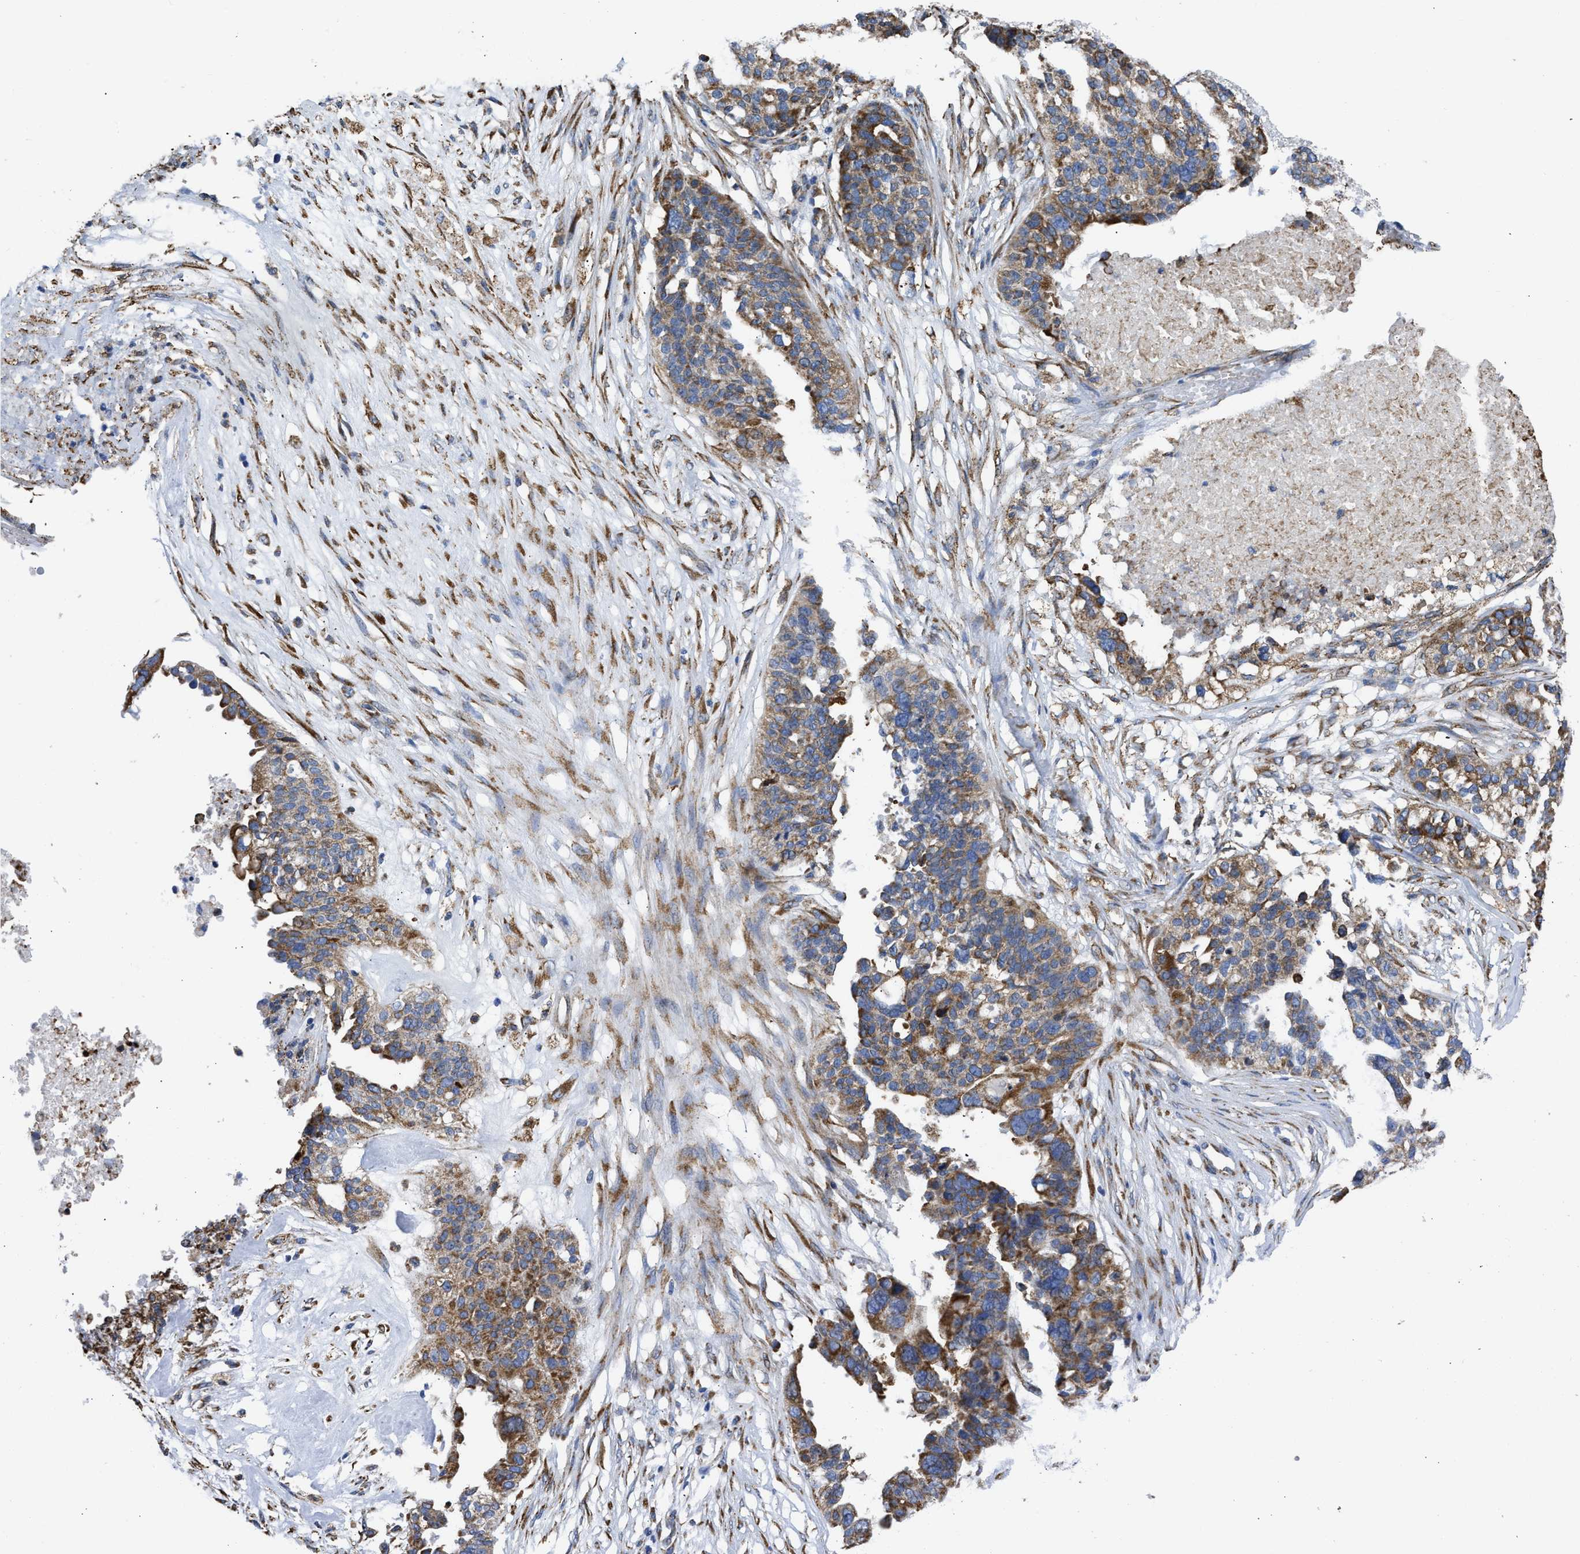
{"staining": {"intensity": "moderate", "quantity": ">75%", "location": "cytoplasmic/membranous"}, "tissue": "ovarian cancer", "cell_type": "Tumor cells", "image_type": "cancer", "snomed": [{"axis": "morphology", "description": "Cystadenocarcinoma, serous, NOS"}, {"axis": "topography", "description": "Ovary"}], "caption": "A high-resolution photomicrograph shows immunohistochemistry staining of serous cystadenocarcinoma (ovarian), which displays moderate cytoplasmic/membranous staining in approximately >75% of tumor cells. (DAB IHC with brightfield microscopy, high magnification).", "gene": "CYCS", "patient": {"sex": "female", "age": 59}}